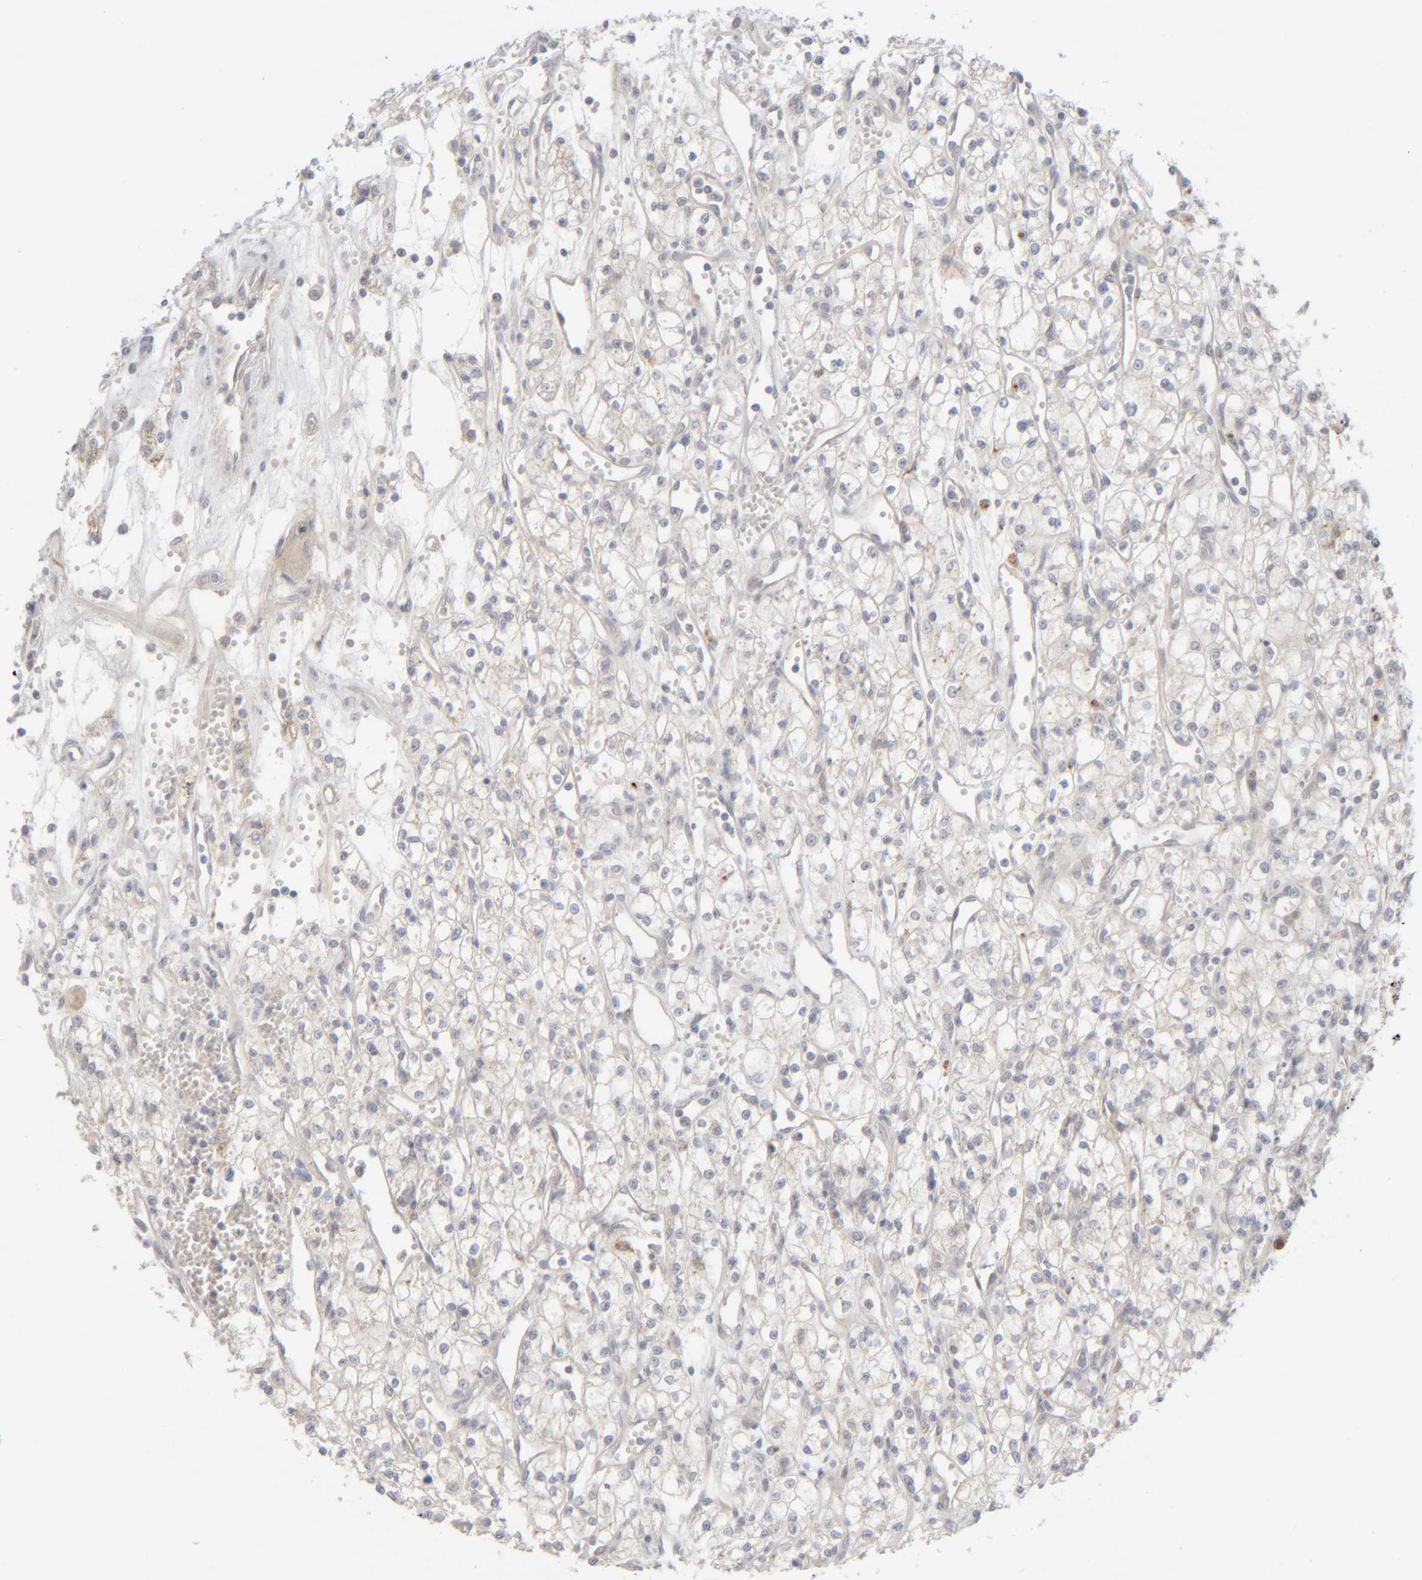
{"staining": {"intensity": "negative", "quantity": "none", "location": "none"}, "tissue": "renal cancer", "cell_type": "Tumor cells", "image_type": "cancer", "snomed": [{"axis": "morphology", "description": "Adenocarcinoma, NOS"}, {"axis": "topography", "description": "Kidney"}], "caption": "Immunohistochemistry of renal cancer (adenocarcinoma) reveals no expression in tumor cells.", "gene": "CHKA", "patient": {"sex": "male", "age": 59}}